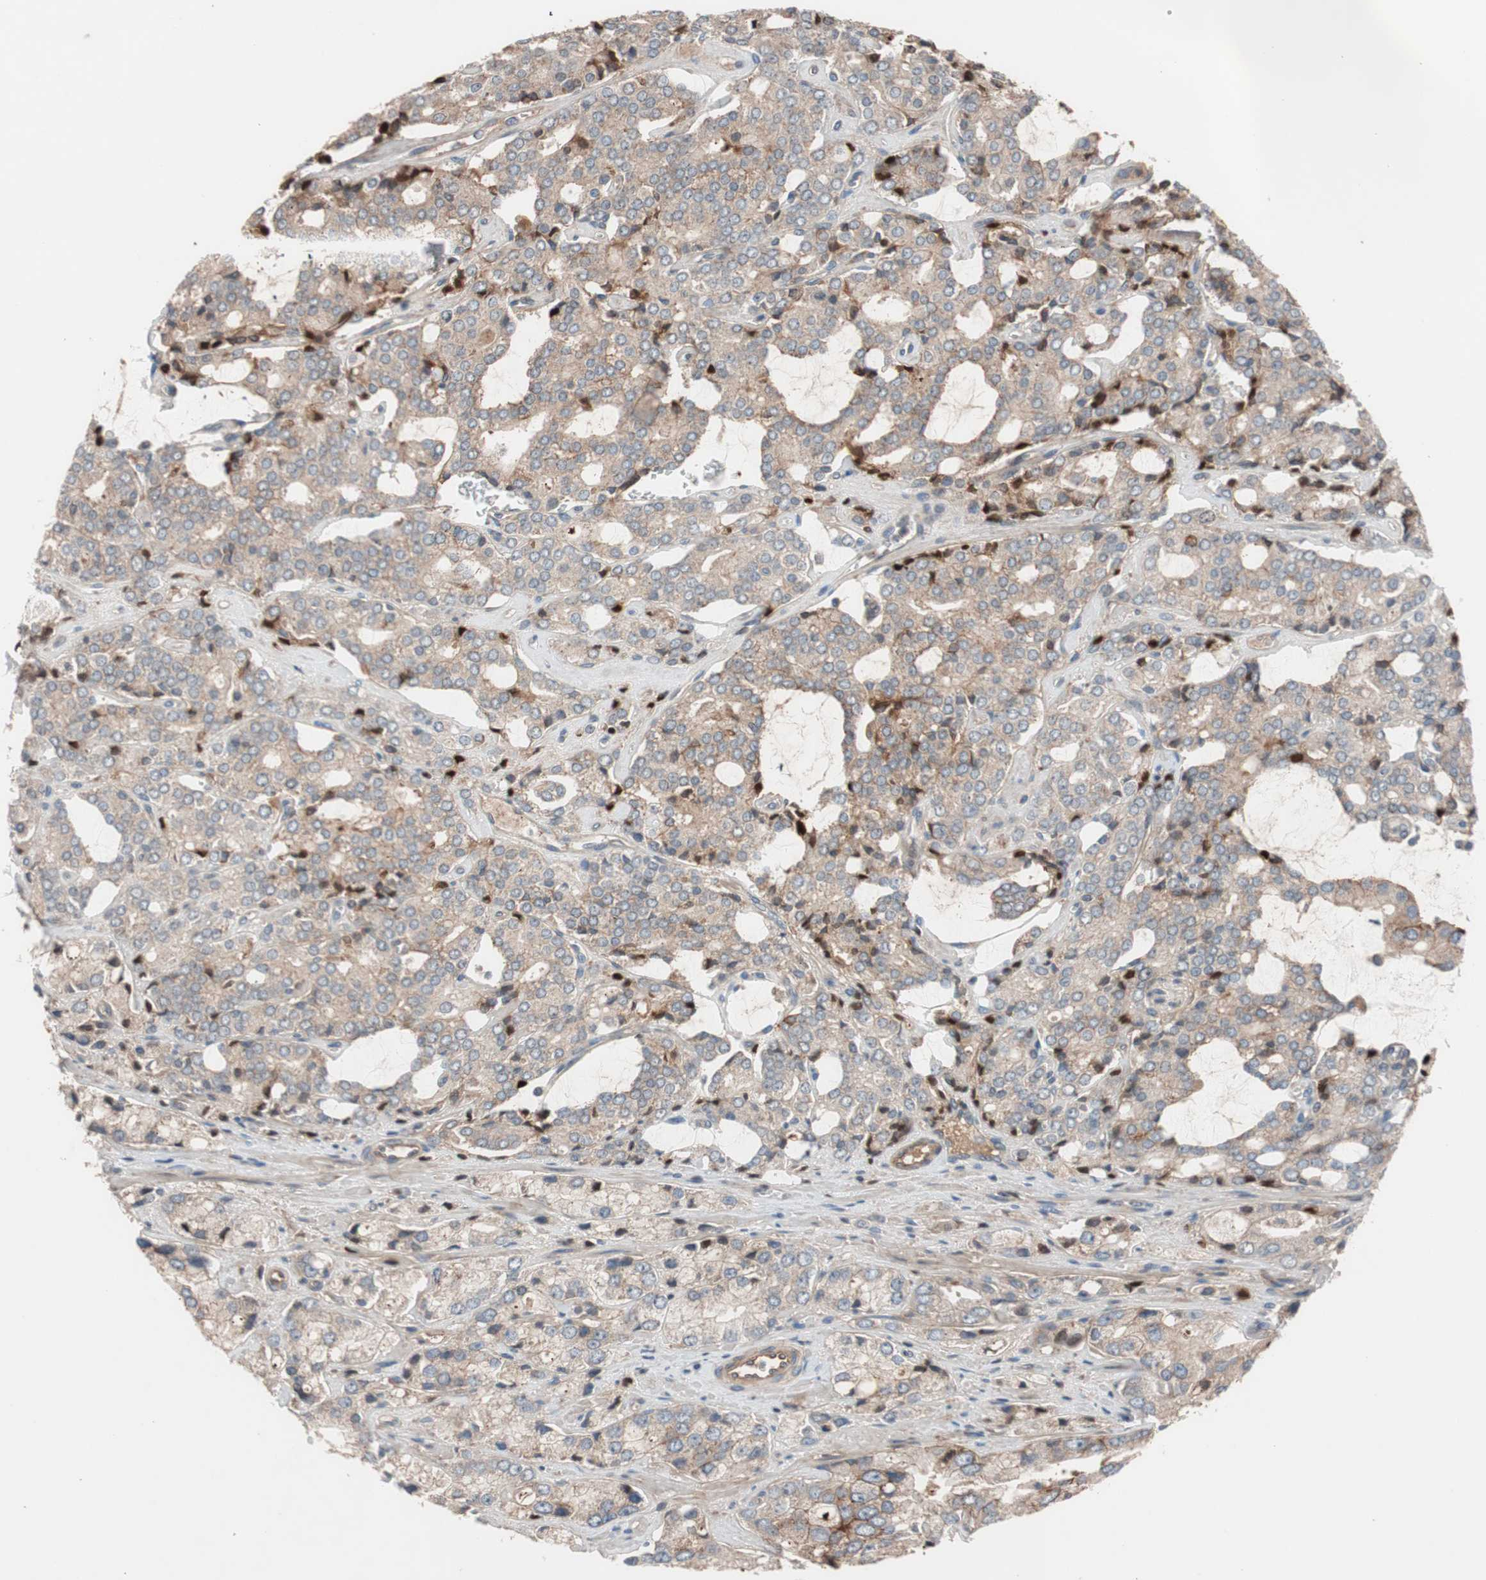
{"staining": {"intensity": "moderate", "quantity": ">75%", "location": "cytoplasmic/membranous"}, "tissue": "prostate cancer", "cell_type": "Tumor cells", "image_type": "cancer", "snomed": [{"axis": "morphology", "description": "Adenocarcinoma, High grade"}, {"axis": "topography", "description": "Prostate"}], "caption": "Tumor cells exhibit medium levels of moderate cytoplasmic/membranous staining in about >75% of cells in human adenocarcinoma (high-grade) (prostate).", "gene": "SDC4", "patient": {"sex": "male", "age": 67}}